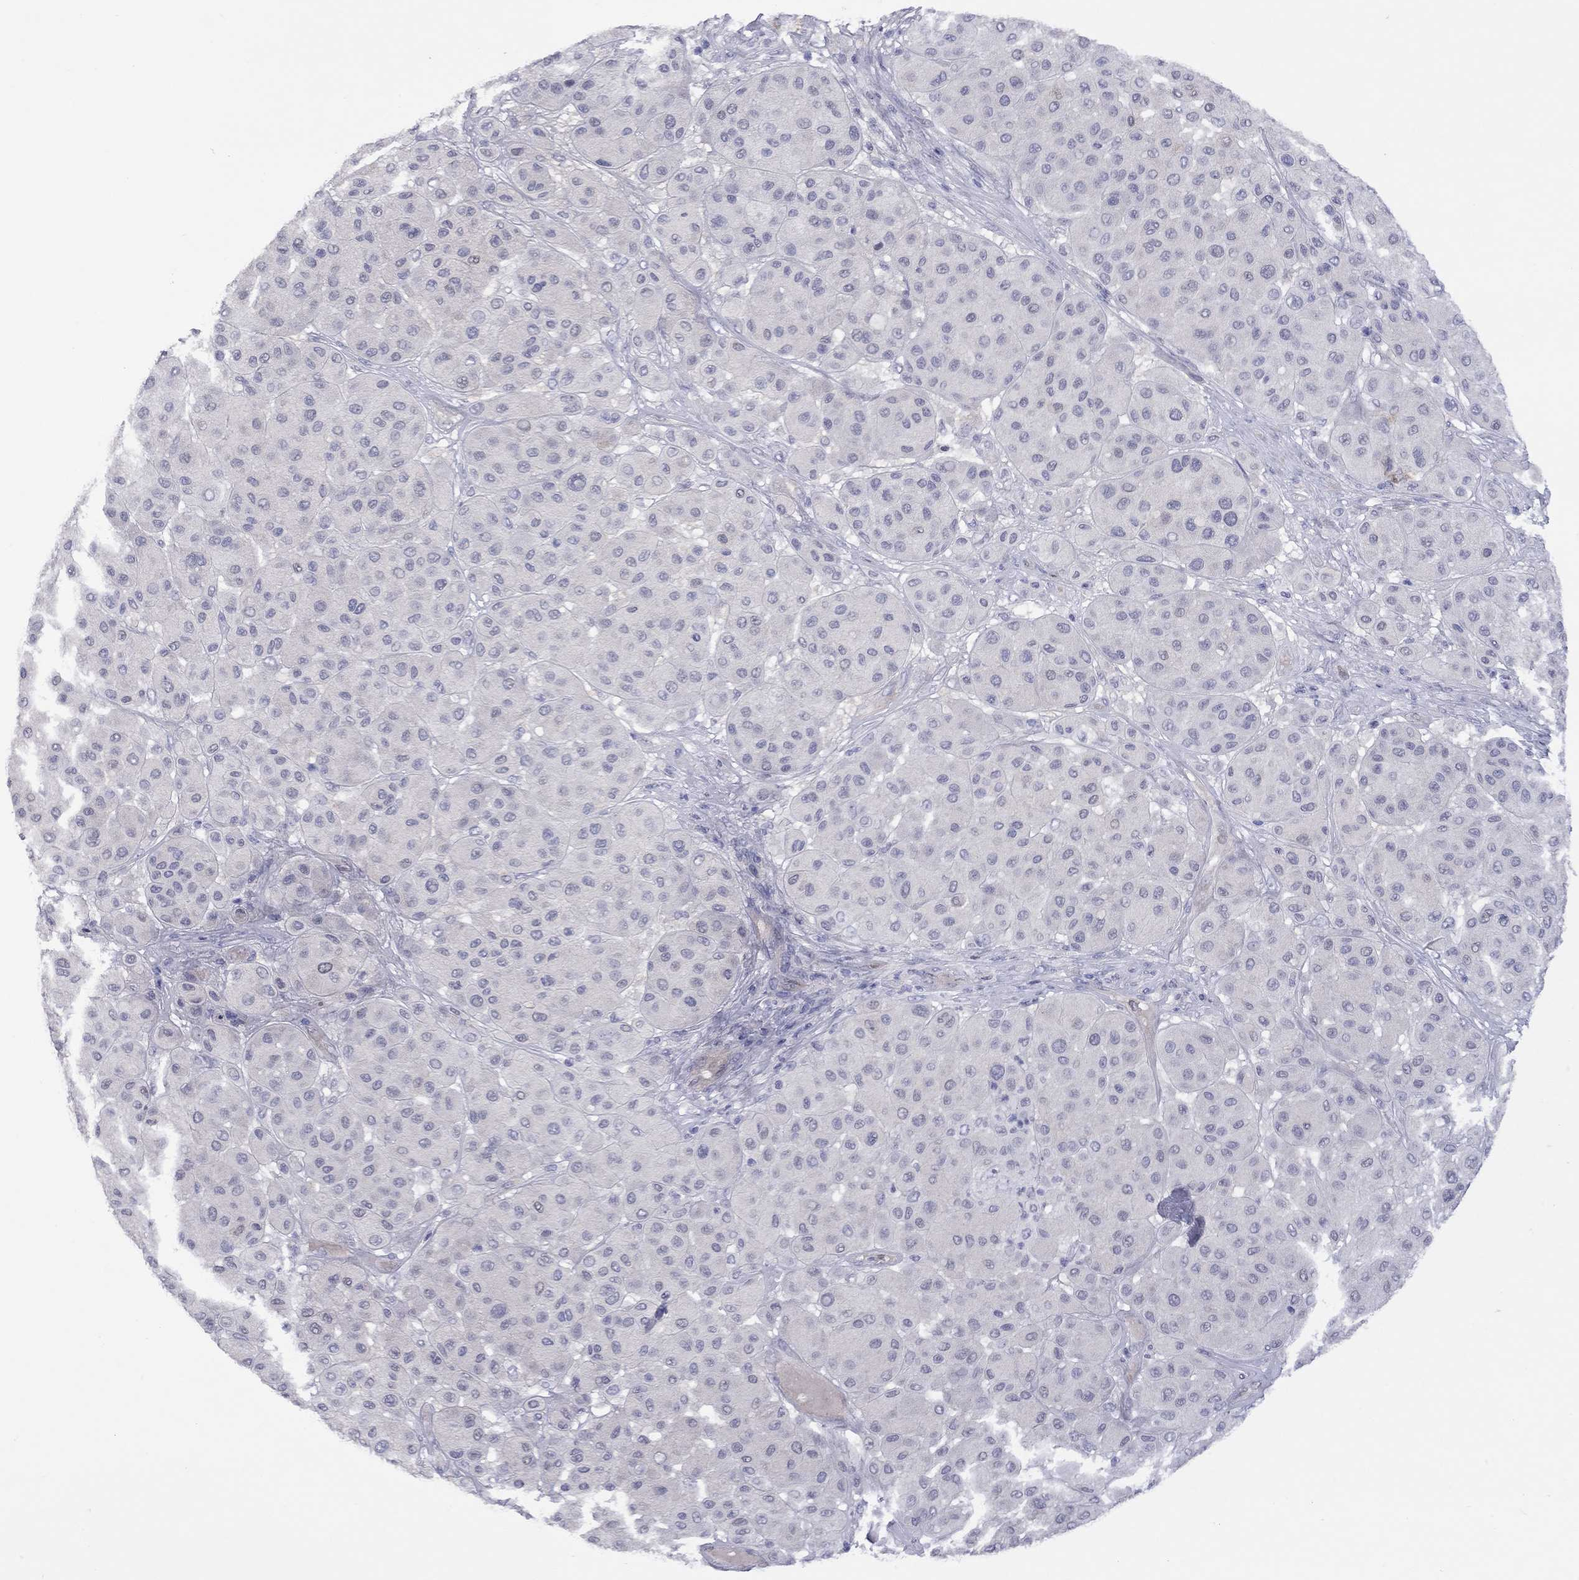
{"staining": {"intensity": "negative", "quantity": "none", "location": "none"}, "tissue": "melanoma", "cell_type": "Tumor cells", "image_type": "cancer", "snomed": [{"axis": "morphology", "description": "Malignant melanoma, Metastatic site"}, {"axis": "topography", "description": "Smooth muscle"}], "caption": "There is no significant expression in tumor cells of malignant melanoma (metastatic site). The staining is performed using DAB (3,3'-diaminobenzidine) brown chromogen with nuclei counter-stained in using hematoxylin.", "gene": "CTNNBIP1", "patient": {"sex": "male", "age": 41}}